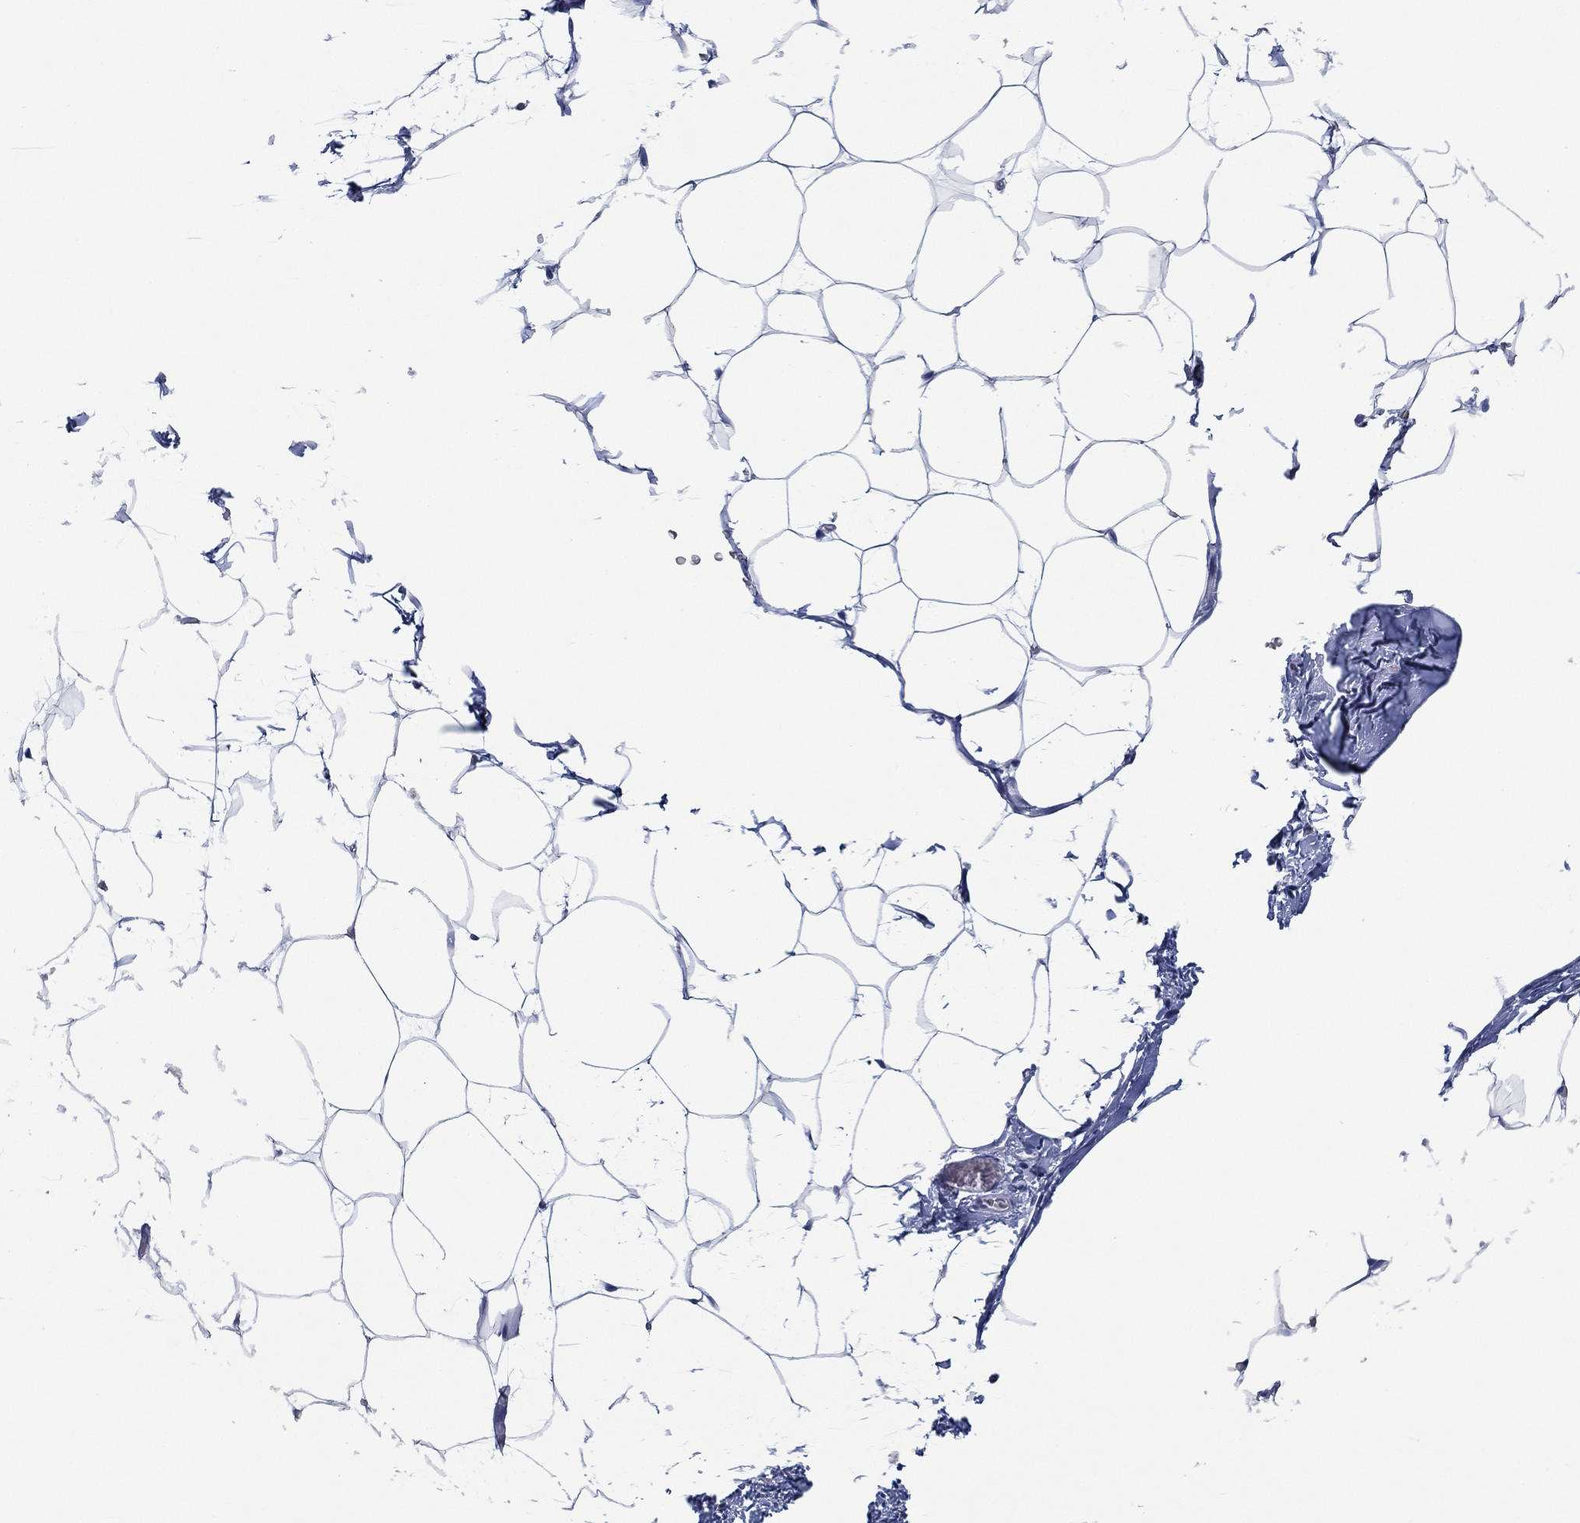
{"staining": {"intensity": "negative", "quantity": "none", "location": "none"}, "tissue": "adipose tissue", "cell_type": "Adipocytes", "image_type": "normal", "snomed": [{"axis": "morphology", "description": "Normal tissue, NOS"}, {"axis": "topography", "description": "Adipose tissue"}], "caption": "Image shows no significant protein staining in adipocytes of benign adipose tissue.", "gene": "TOMM20L", "patient": {"sex": "male", "age": 57}}